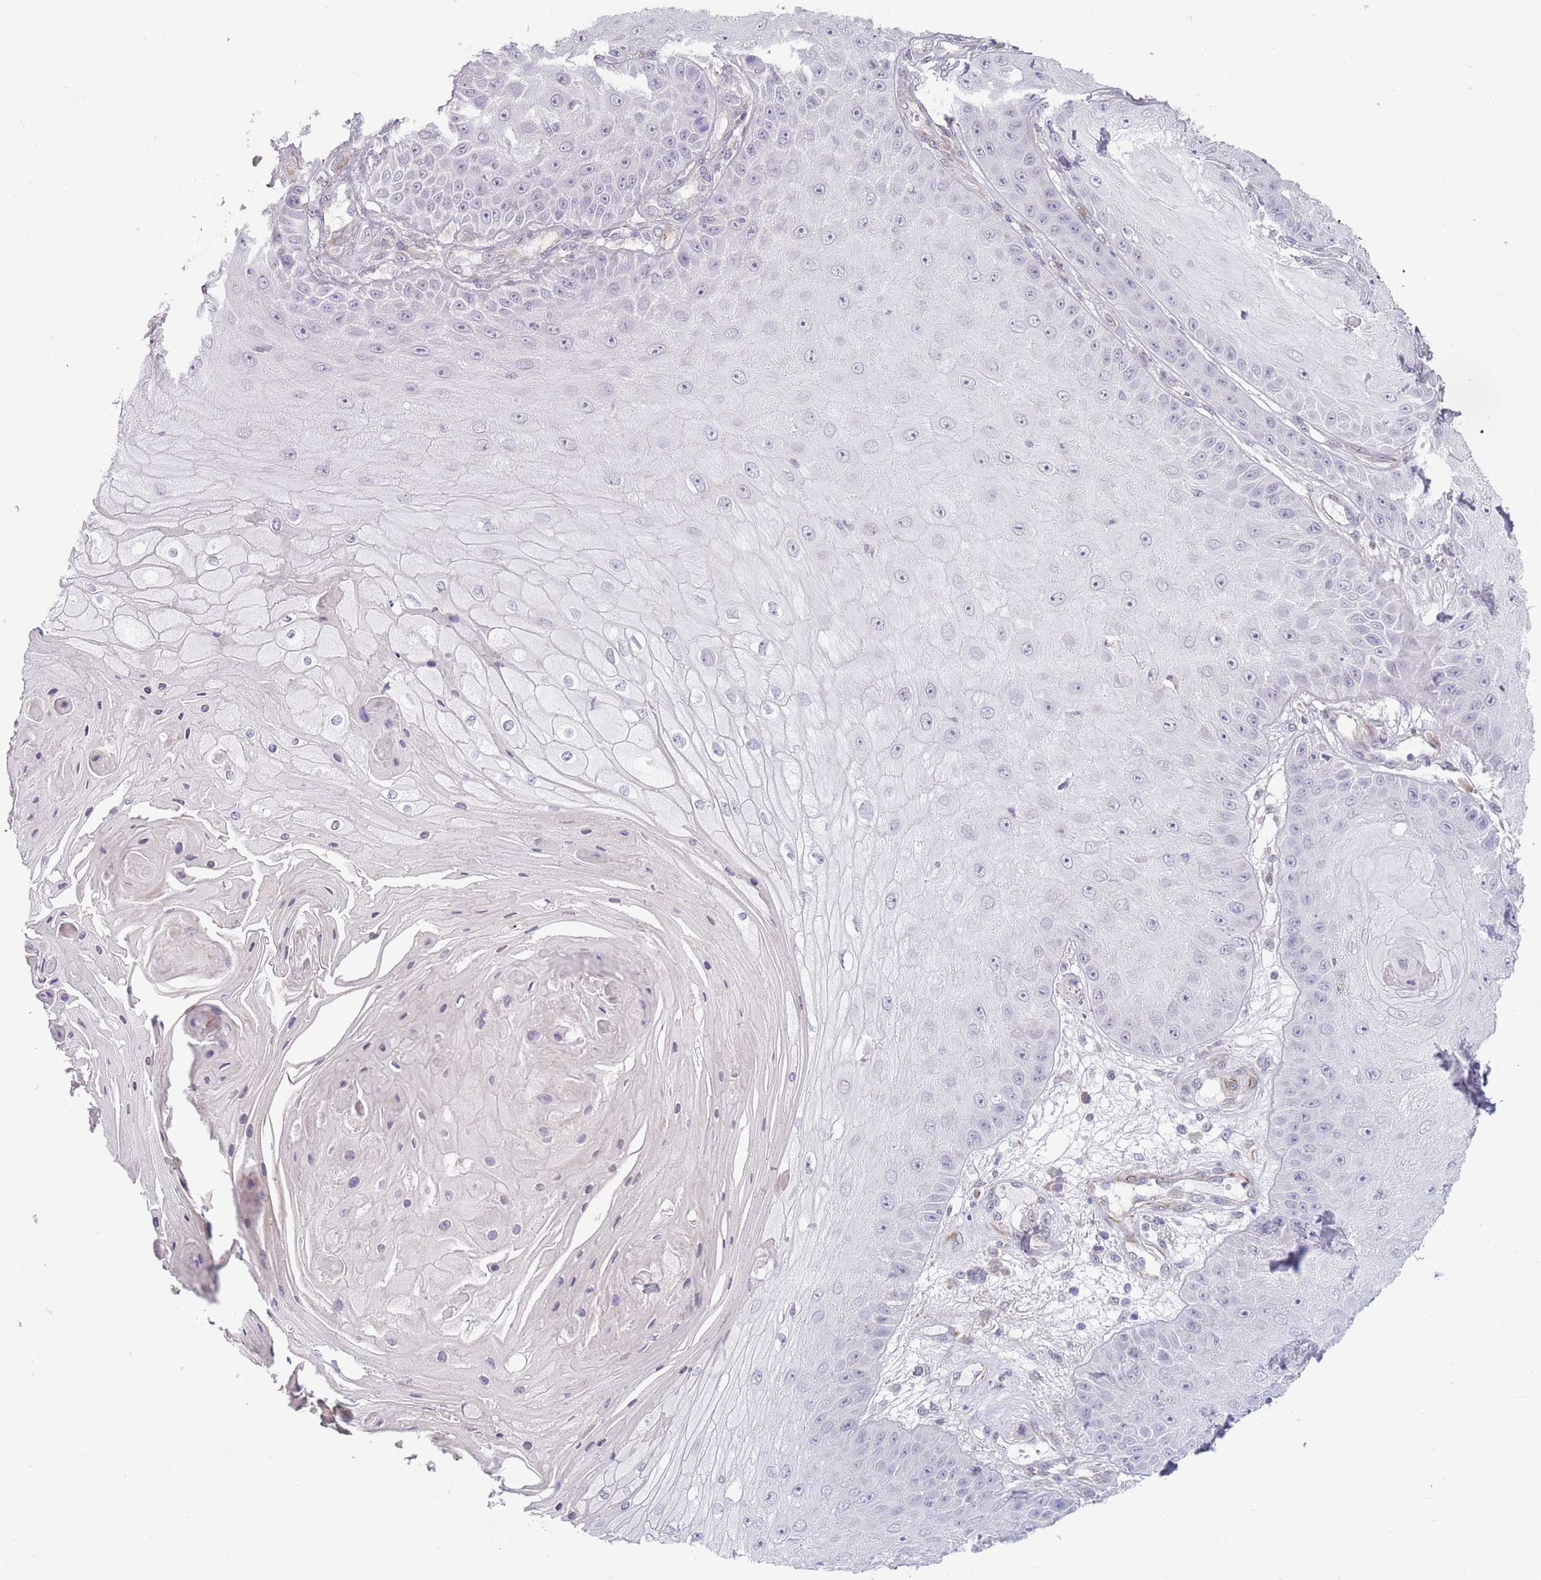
{"staining": {"intensity": "negative", "quantity": "none", "location": "none"}, "tissue": "skin cancer", "cell_type": "Tumor cells", "image_type": "cancer", "snomed": [{"axis": "morphology", "description": "Squamous cell carcinoma, NOS"}, {"axis": "topography", "description": "Skin"}], "caption": "A high-resolution photomicrograph shows immunohistochemistry (IHC) staining of squamous cell carcinoma (skin), which demonstrates no significant positivity in tumor cells. (DAB immunohistochemistry, high magnification).", "gene": "NBPF3", "patient": {"sex": "male", "age": 70}}